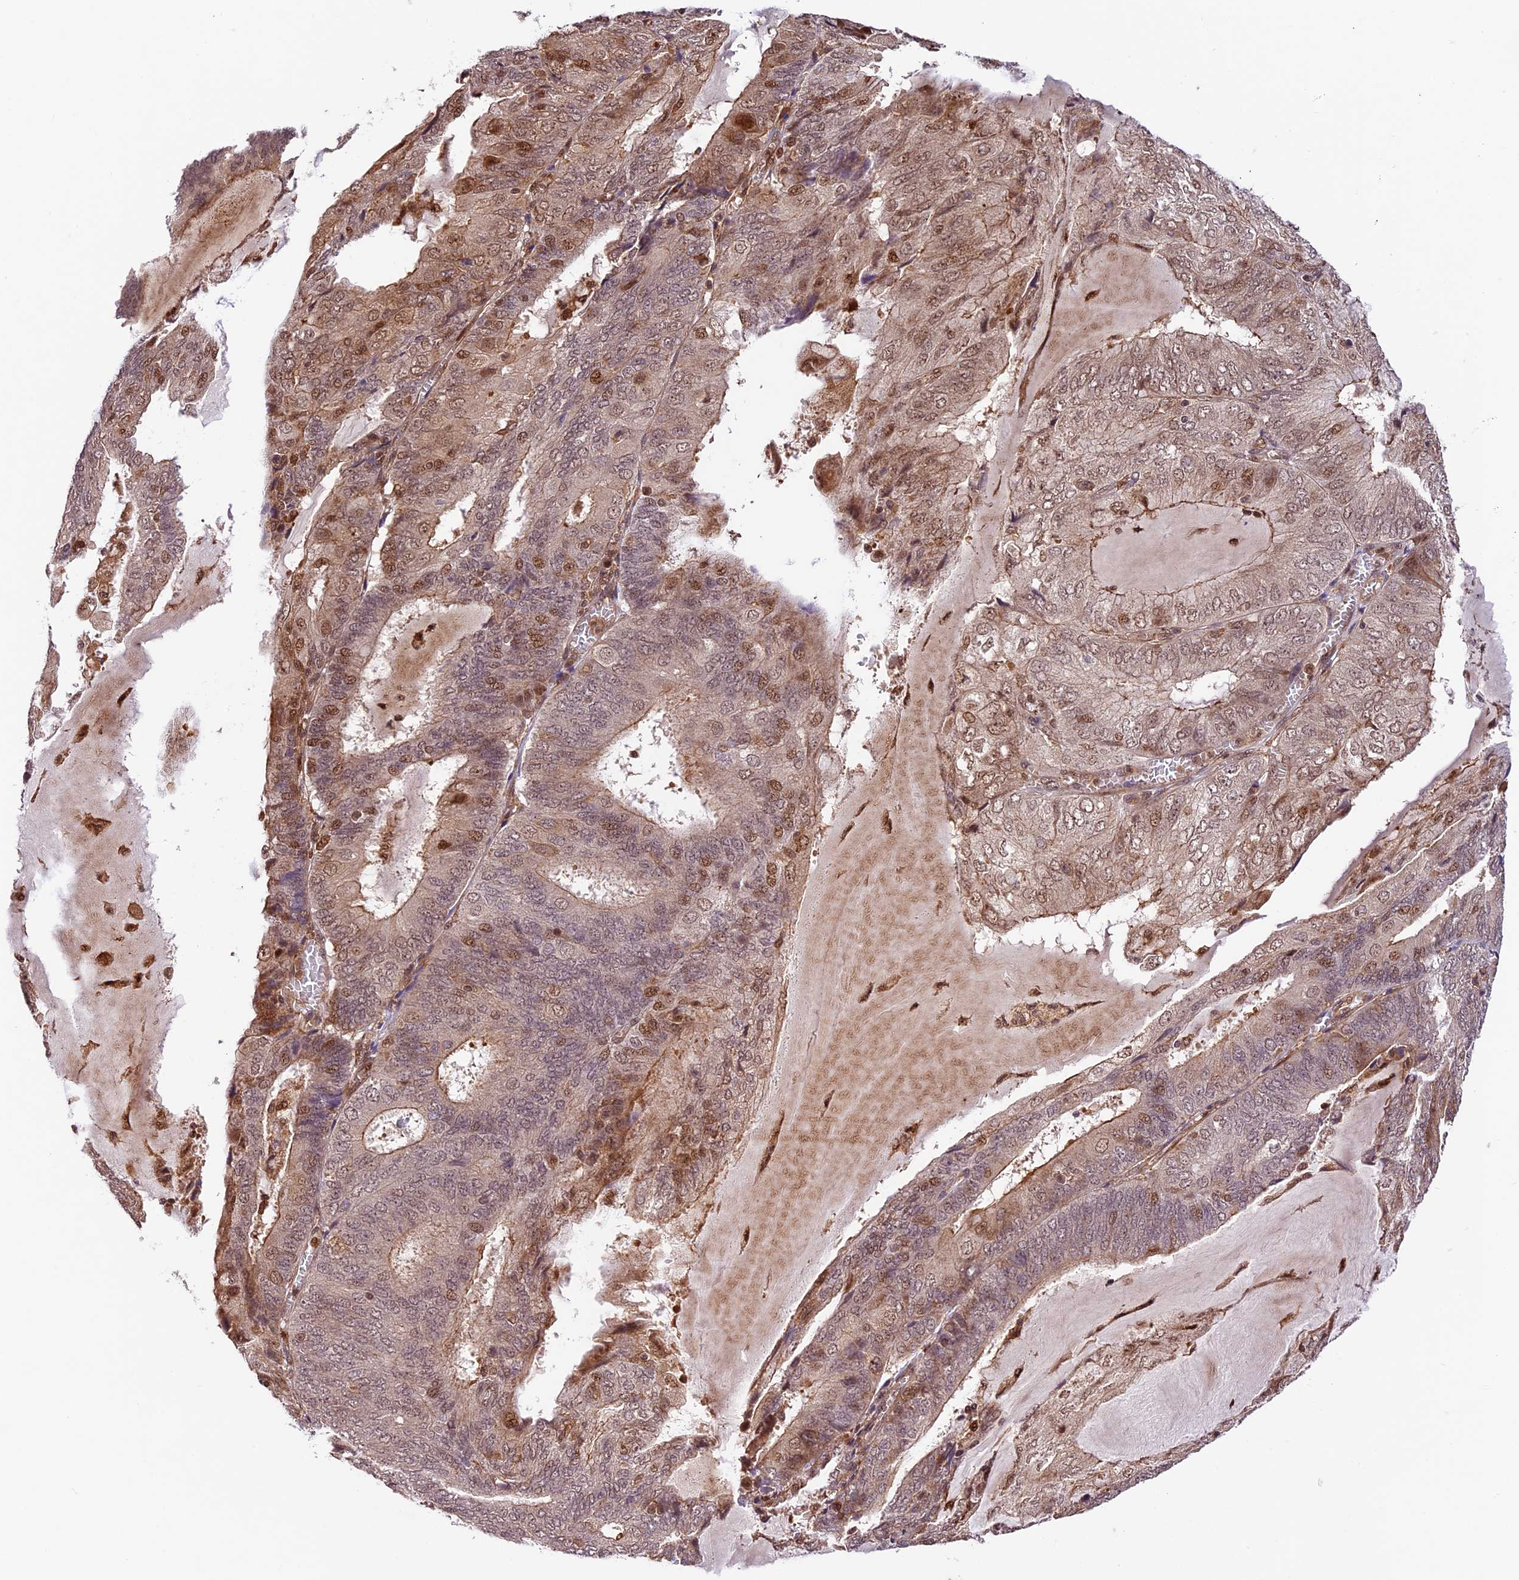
{"staining": {"intensity": "moderate", "quantity": "25%-75%", "location": "cytoplasmic/membranous,nuclear"}, "tissue": "endometrial cancer", "cell_type": "Tumor cells", "image_type": "cancer", "snomed": [{"axis": "morphology", "description": "Adenocarcinoma, NOS"}, {"axis": "topography", "description": "Endometrium"}], "caption": "A brown stain labels moderate cytoplasmic/membranous and nuclear positivity of a protein in adenocarcinoma (endometrial) tumor cells.", "gene": "DHX38", "patient": {"sex": "female", "age": 81}}